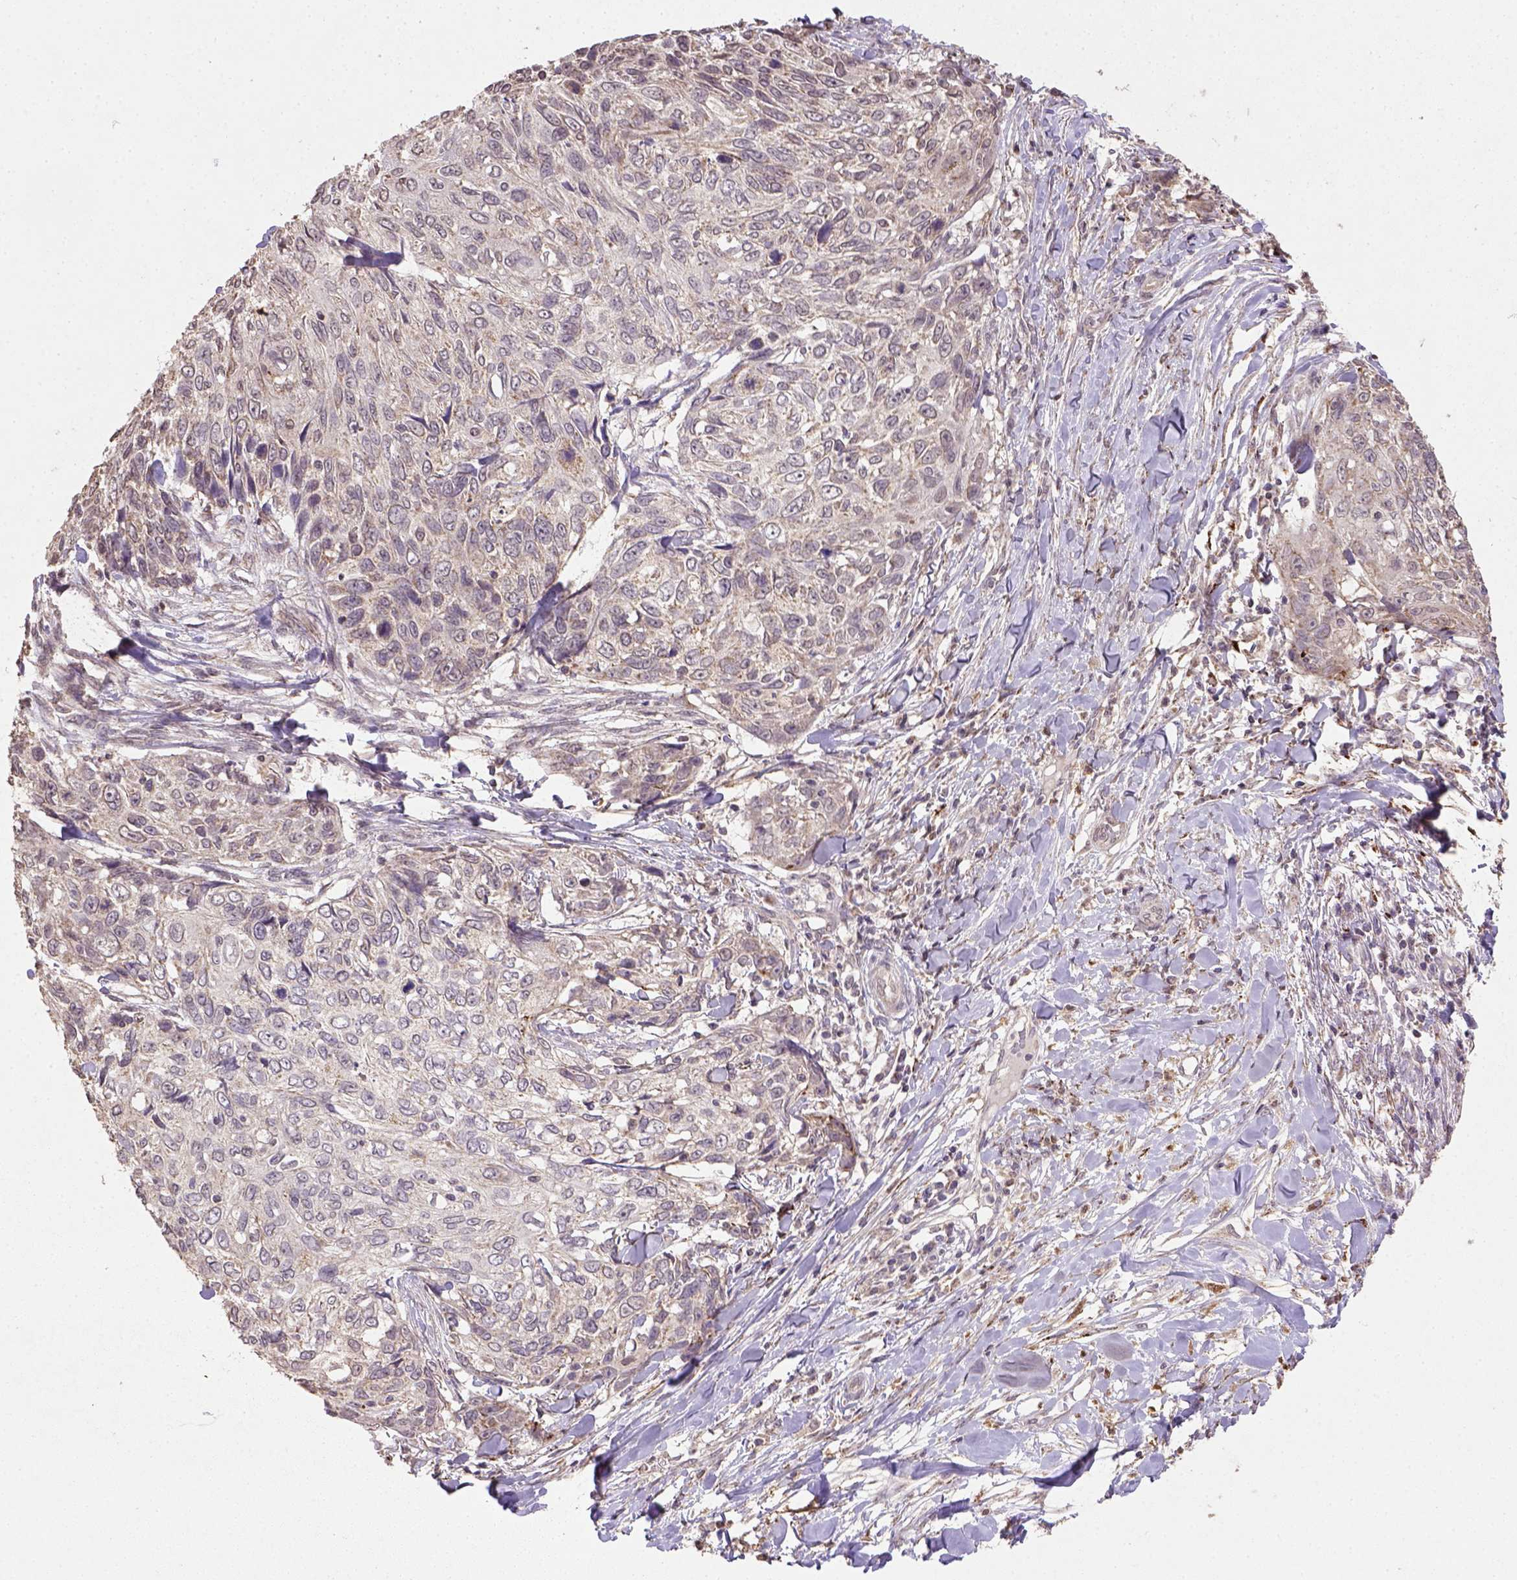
{"staining": {"intensity": "weak", "quantity": "<25%", "location": "cytoplasmic/membranous"}, "tissue": "skin cancer", "cell_type": "Tumor cells", "image_type": "cancer", "snomed": [{"axis": "morphology", "description": "Squamous cell carcinoma, NOS"}, {"axis": "topography", "description": "Skin"}], "caption": "An immunohistochemistry (IHC) micrograph of skin squamous cell carcinoma is shown. There is no staining in tumor cells of skin squamous cell carcinoma.", "gene": "NUDT10", "patient": {"sex": "male", "age": 92}}